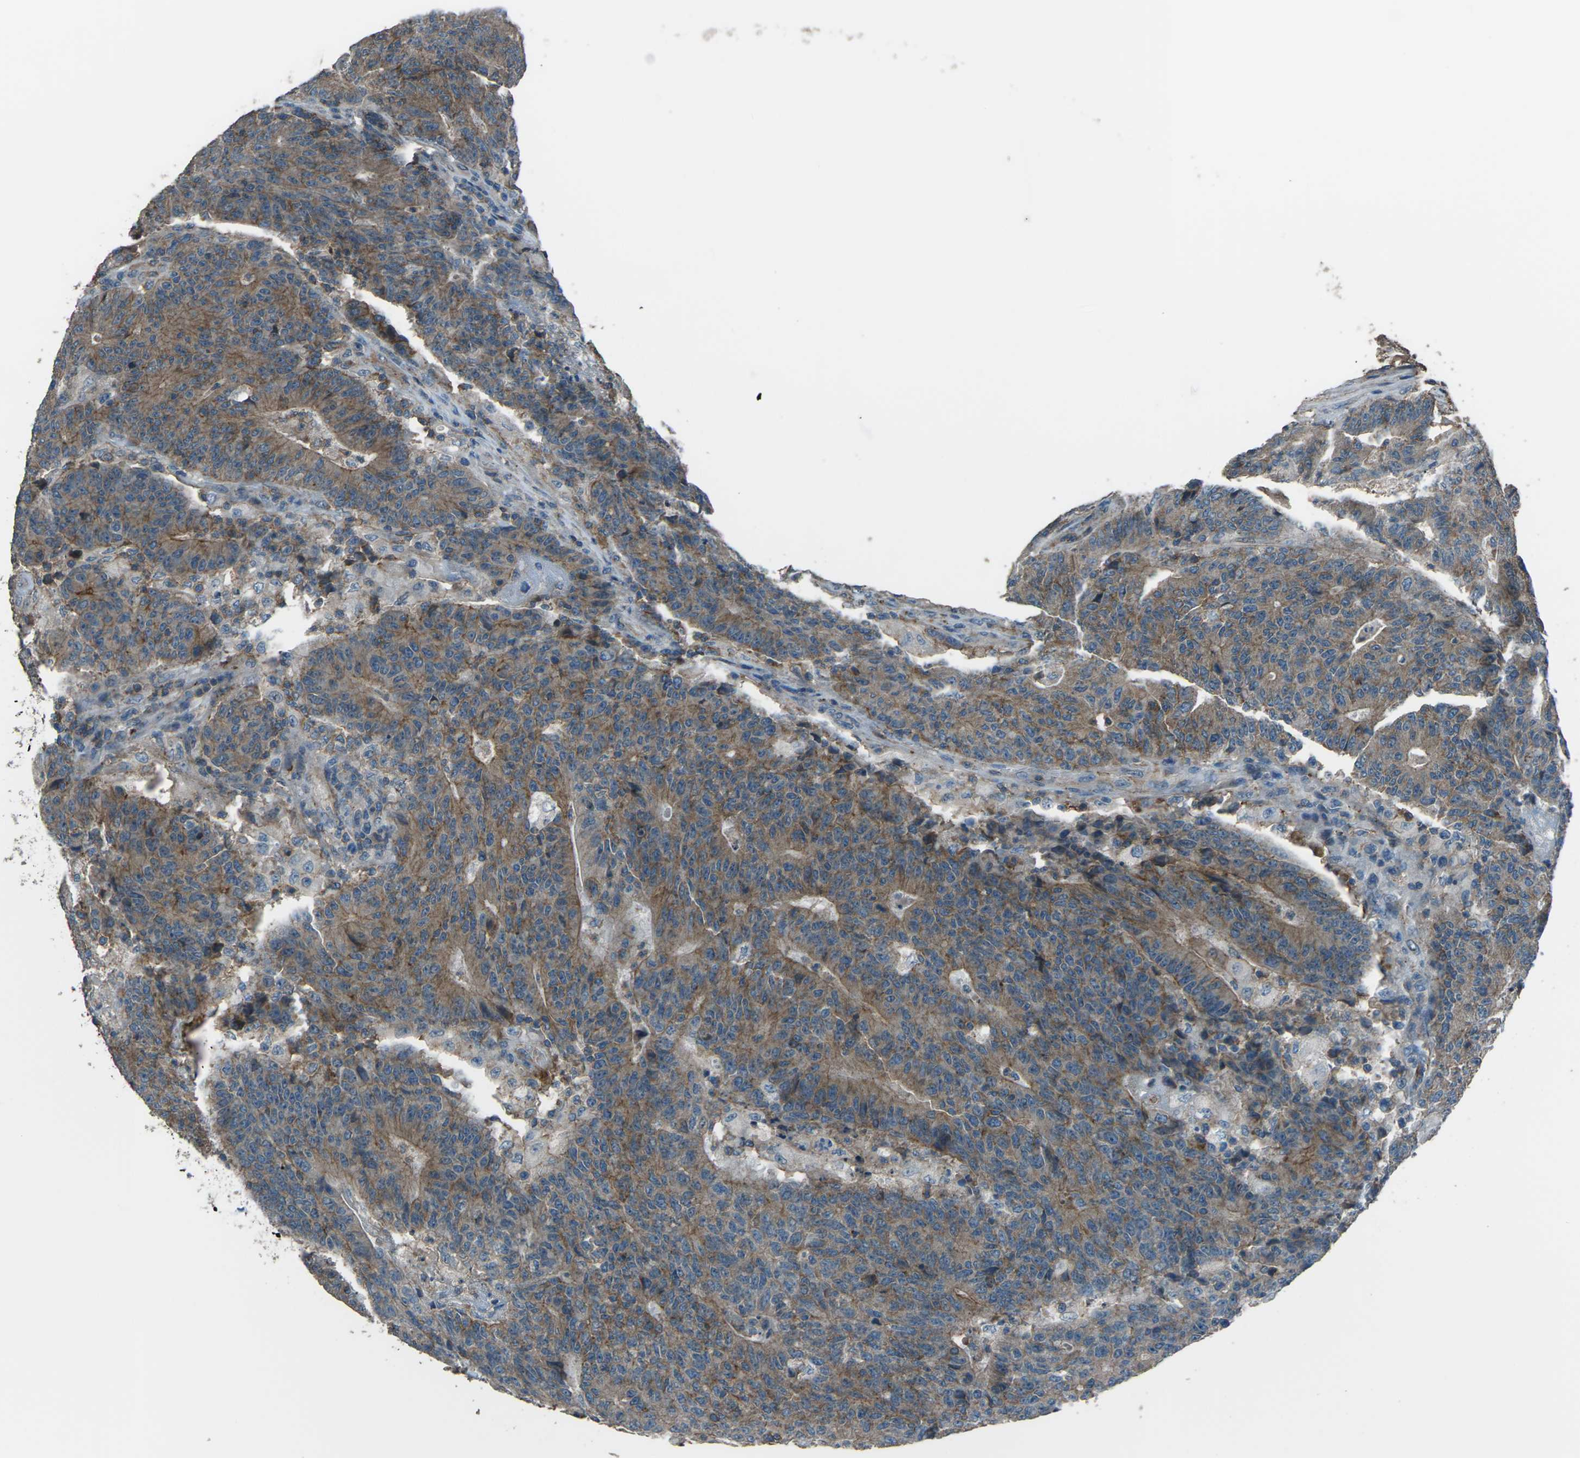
{"staining": {"intensity": "weak", "quantity": ">75%", "location": "cytoplasmic/membranous"}, "tissue": "colorectal cancer", "cell_type": "Tumor cells", "image_type": "cancer", "snomed": [{"axis": "morphology", "description": "Normal tissue, NOS"}, {"axis": "morphology", "description": "Adenocarcinoma, NOS"}, {"axis": "topography", "description": "Colon"}], "caption": "Protein staining by immunohistochemistry shows weak cytoplasmic/membranous expression in approximately >75% of tumor cells in colorectal adenocarcinoma.", "gene": "CMTM4", "patient": {"sex": "female", "age": 75}}